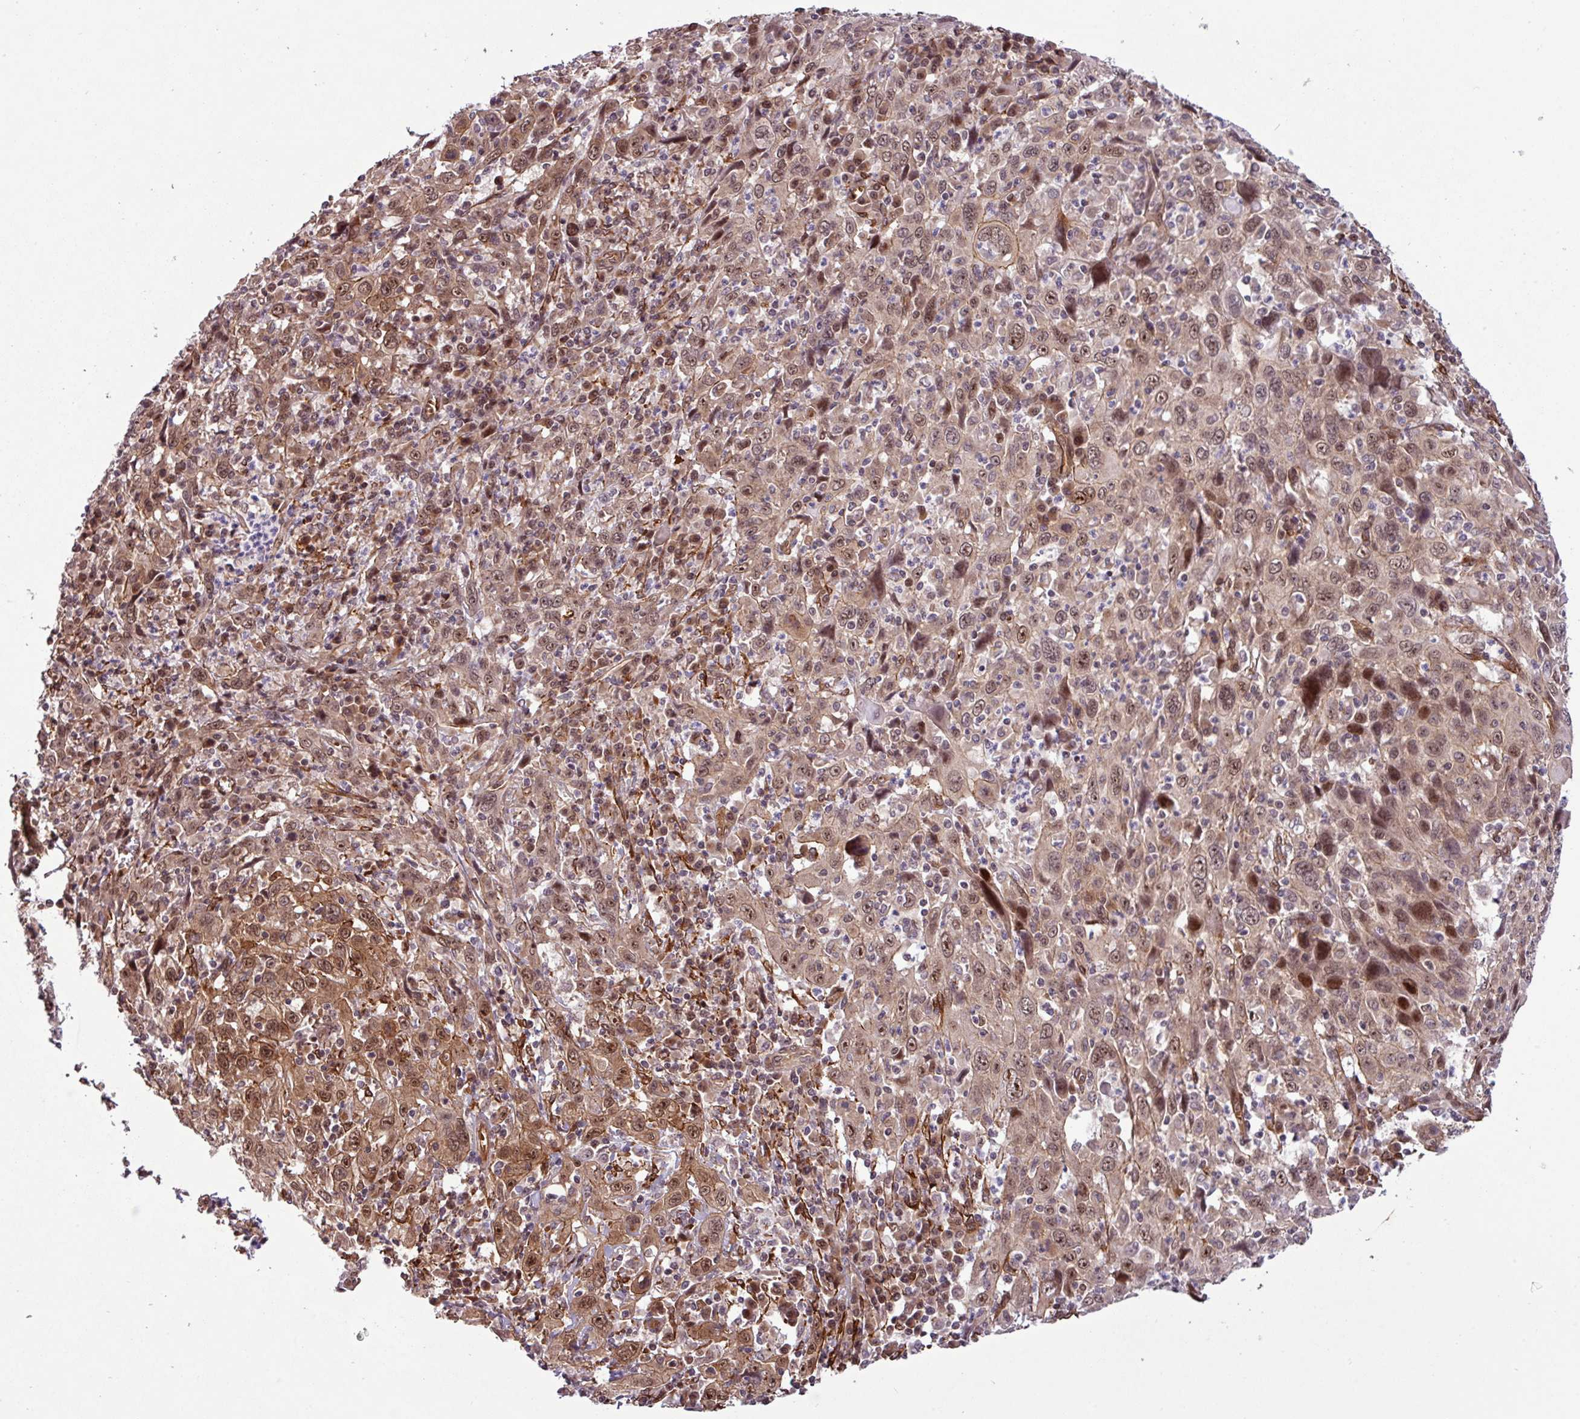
{"staining": {"intensity": "moderate", "quantity": "25%-75%", "location": "cytoplasmic/membranous,nuclear"}, "tissue": "cervical cancer", "cell_type": "Tumor cells", "image_type": "cancer", "snomed": [{"axis": "morphology", "description": "Squamous cell carcinoma, NOS"}, {"axis": "topography", "description": "Cervix"}], "caption": "A medium amount of moderate cytoplasmic/membranous and nuclear staining is identified in about 25%-75% of tumor cells in cervical cancer (squamous cell carcinoma) tissue.", "gene": "C7orf50", "patient": {"sex": "female", "age": 46}}